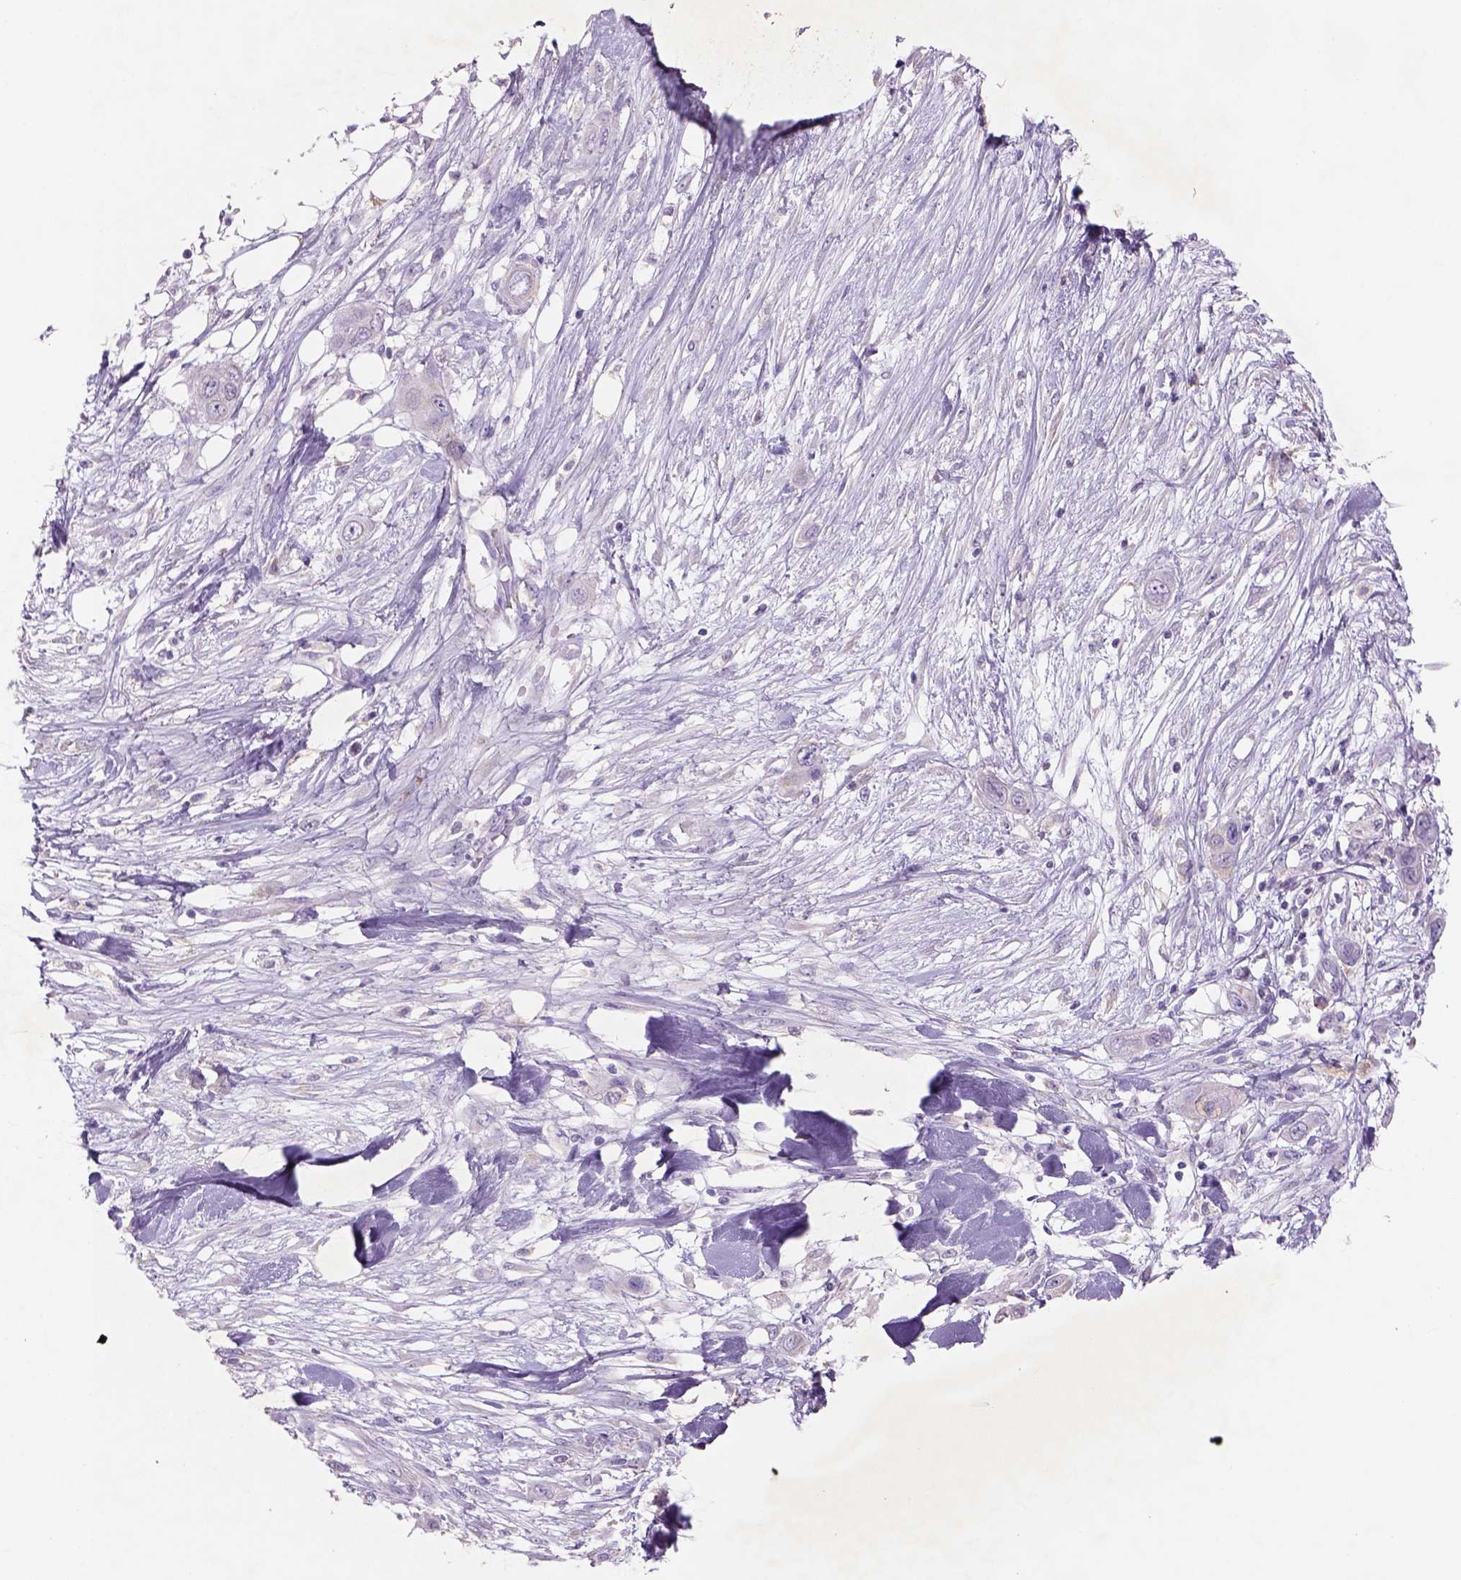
{"staining": {"intensity": "weak", "quantity": "25%-75%", "location": "cytoplasmic/membranous"}, "tissue": "skin cancer", "cell_type": "Tumor cells", "image_type": "cancer", "snomed": [{"axis": "morphology", "description": "Squamous cell carcinoma, NOS"}, {"axis": "topography", "description": "Skin"}], "caption": "Skin squamous cell carcinoma stained with a protein marker exhibits weak staining in tumor cells.", "gene": "NAALAD2", "patient": {"sex": "male", "age": 79}}